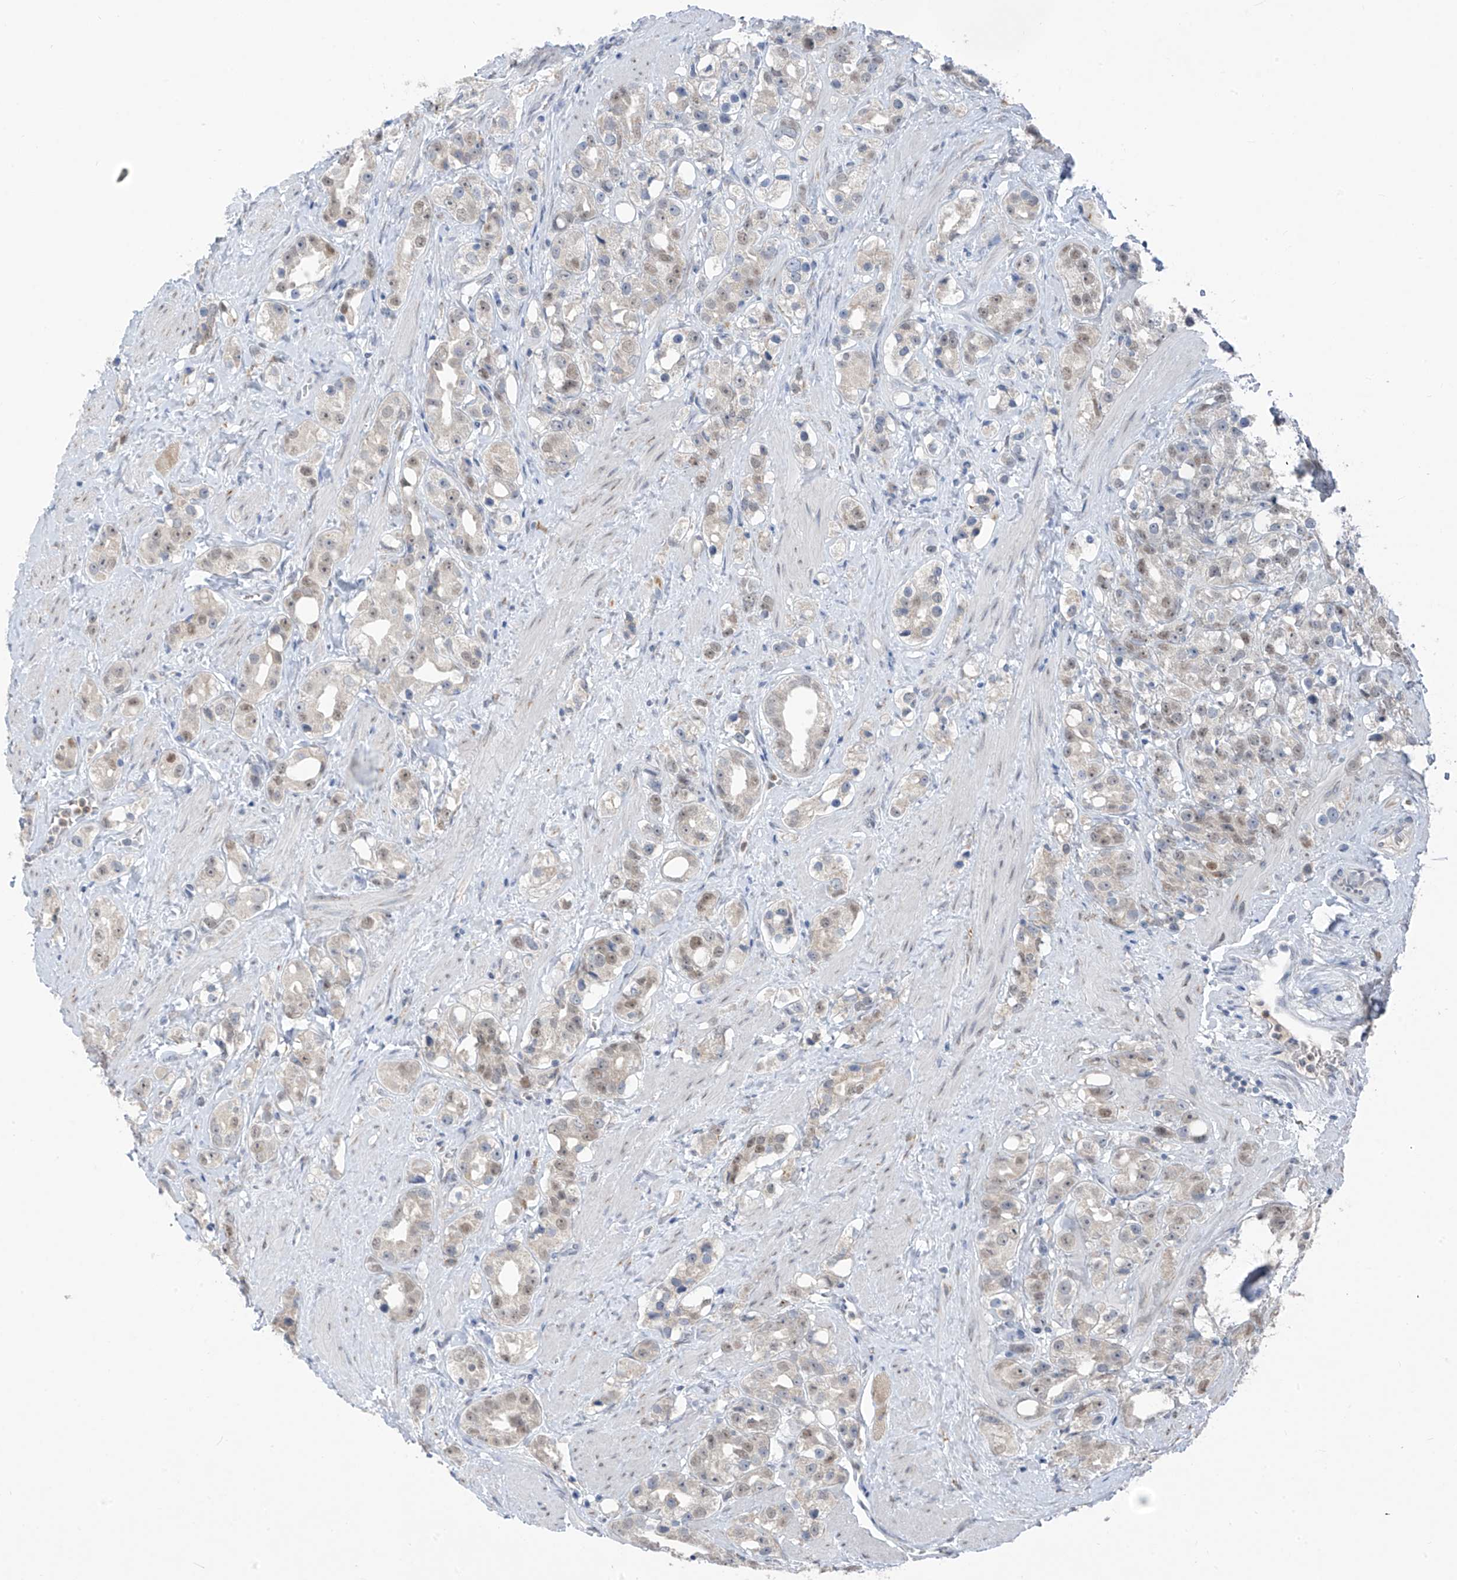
{"staining": {"intensity": "weak", "quantity": "25%-75%", "location": "nuclear"}, "tissue": "prostate cancer", "cell_type": "Tumor cells", "image_type": "cancer", "snomed": [{"axis": "morphology", "description": "Adenocarcinoma, NOS"}, {"axis": "topography", "description": "Prostate"}], "caption": "Brown immunohistochemical staining in prostate cancer (adenocarcinoma) exhibits weak nuclear expression in about 25%-75% of tumor cells.", "gene": "CYP4V2", "patient": {"sex": "male", "age": 79}}